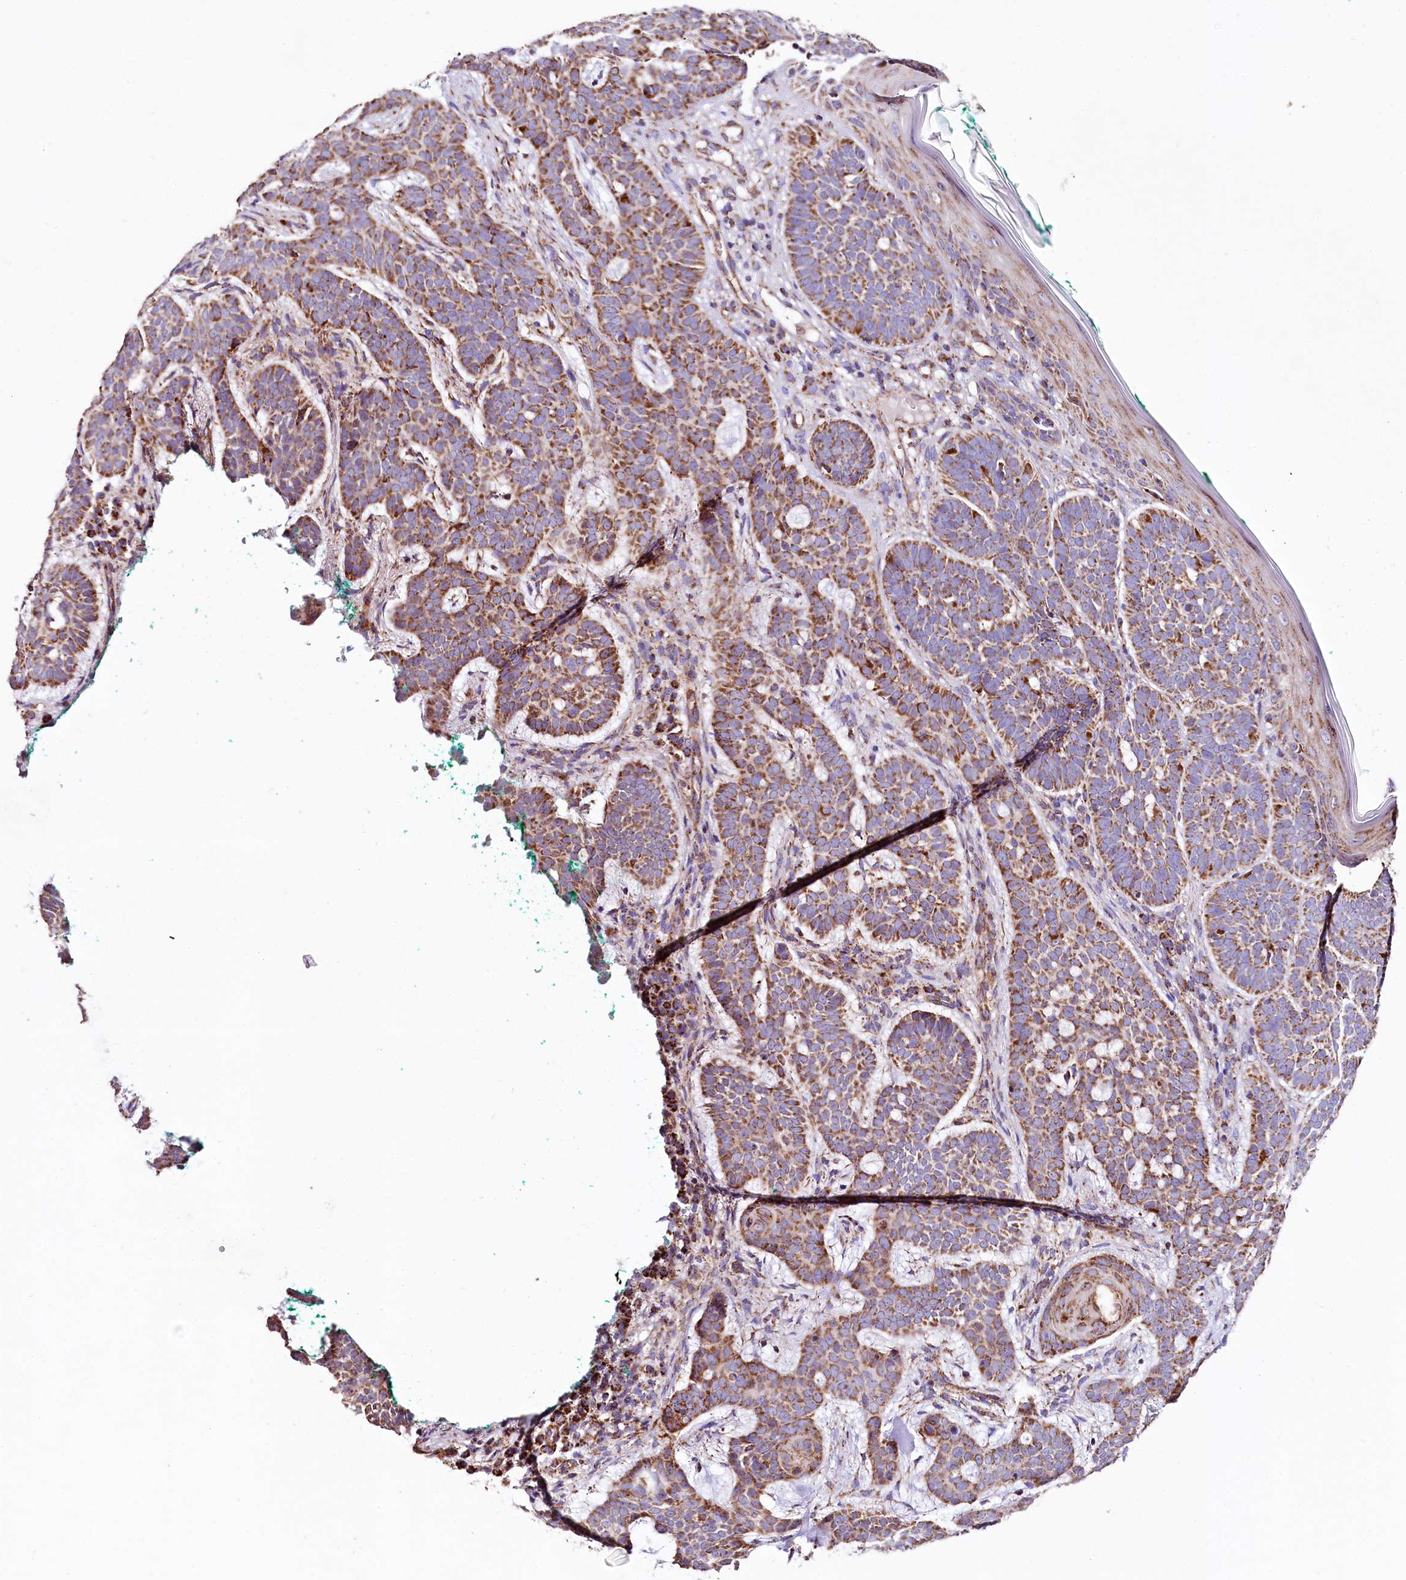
{"staining": {"intensity": "moderate", "quantity": ">75%", "location": "cytoplasmic/membranous"}, "tissue": "skin cancer", "cell_type": "Tumor cells", "image_type": "cancer", "snomed": [{"axis": "morphology", "description": "Basal cell carcinoma"}, {"axis": "topography", "description": "Skin"}], "caption": "Tumor cells show medium levels of moderate cytoplasmic/membranous staining in approximately >75% of cells in human skin cancer.", "gene": "APLP2", "patient": {"sex": "male", "age": 85}}